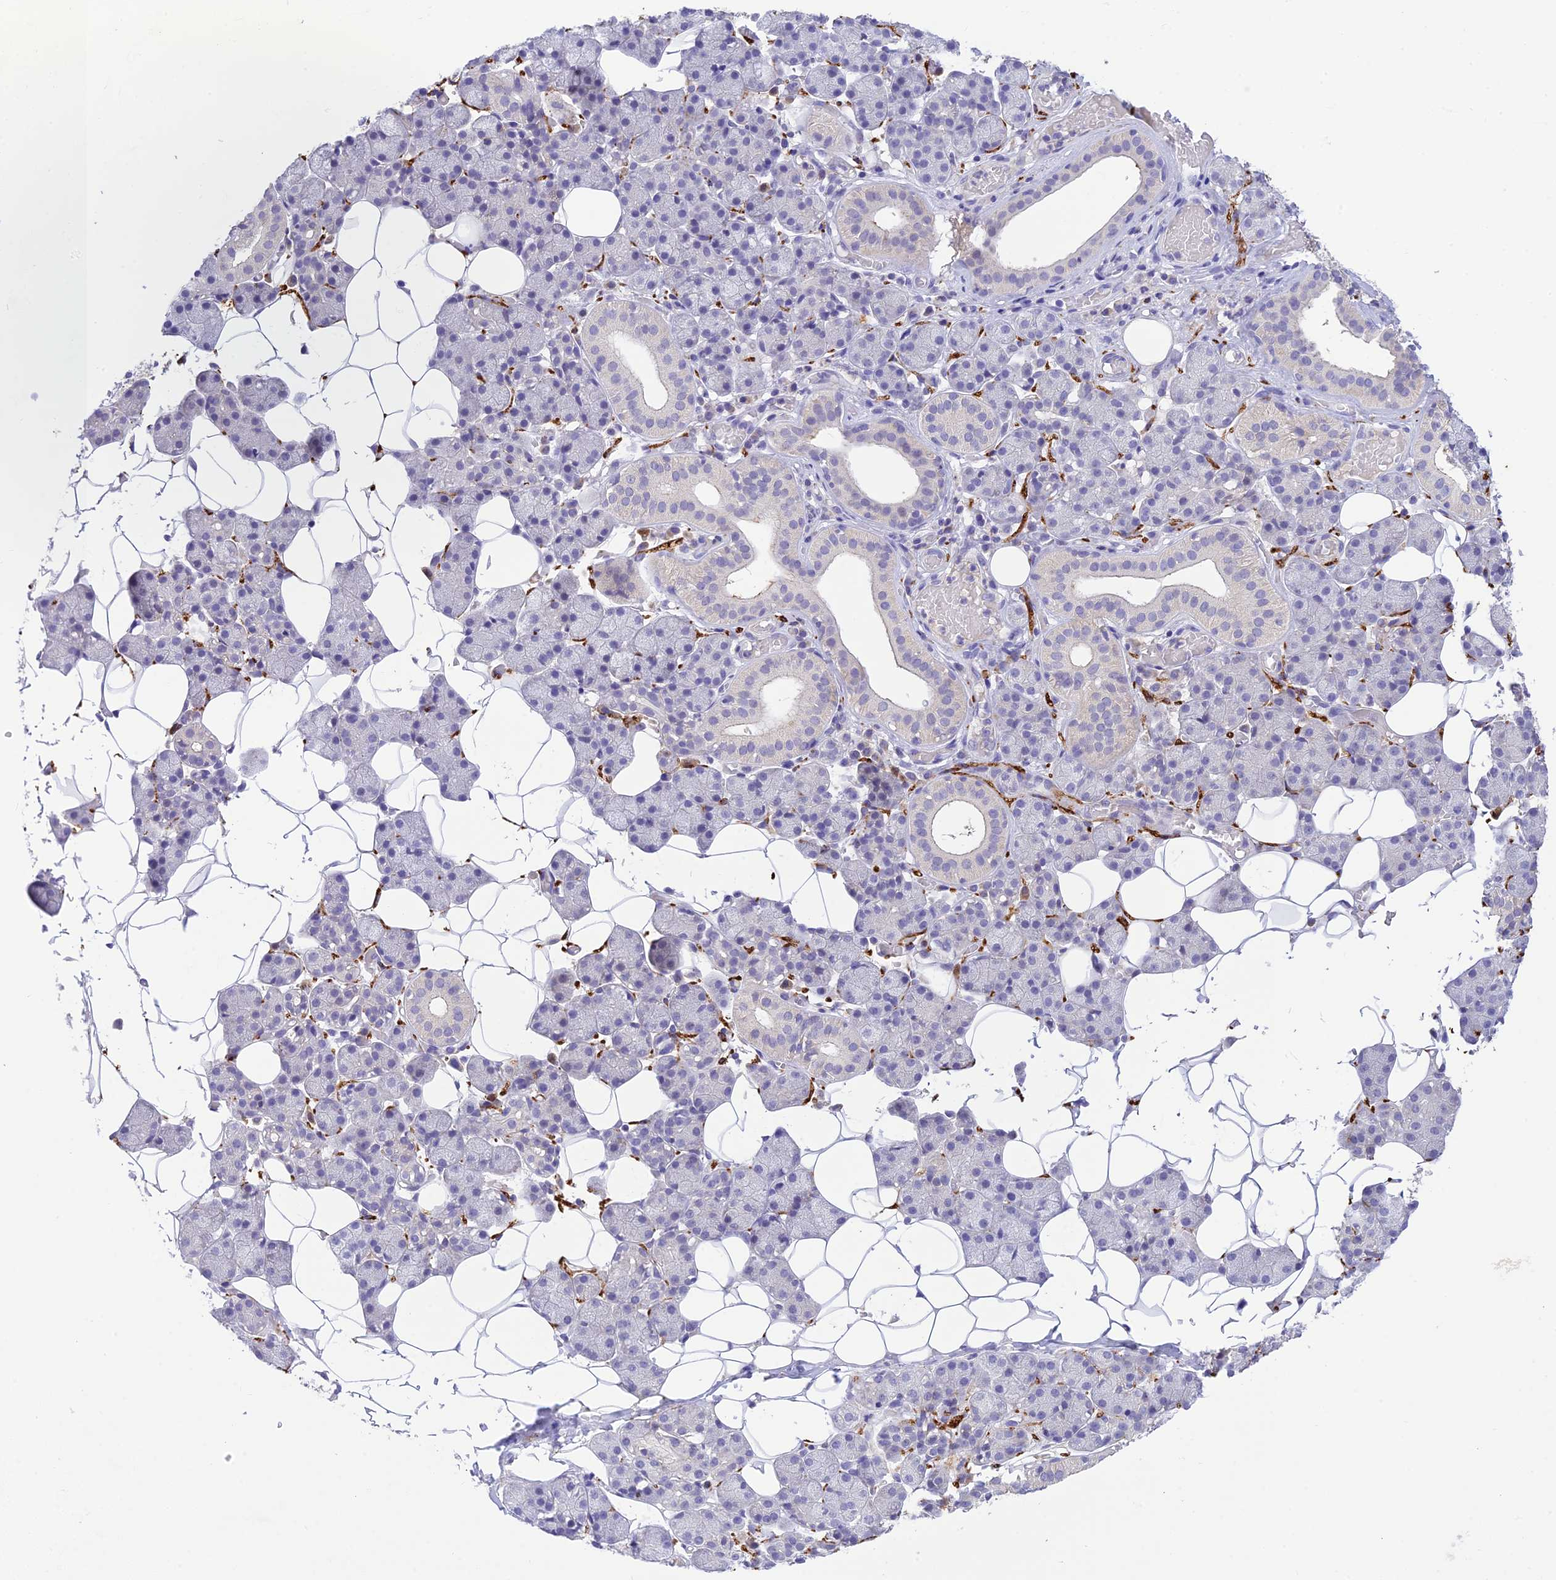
{"staining": {"intensity": "negative", "quantity": "none", "location": "none"}, "tissue": "salivary gland", "cell_type": "Glandular cells", "image_type": "normal", "snomed": [{"axis": "morphology", "description": "Normal tissue, NOS"}, {"axis": "topography", "description": "Salivary gland"}], "caption": "The photomicrograph reveals no staining of glandular cells in normal salivary gland.", "gene": "XPO7", "patient": {"sex": "female", "age": 33}}